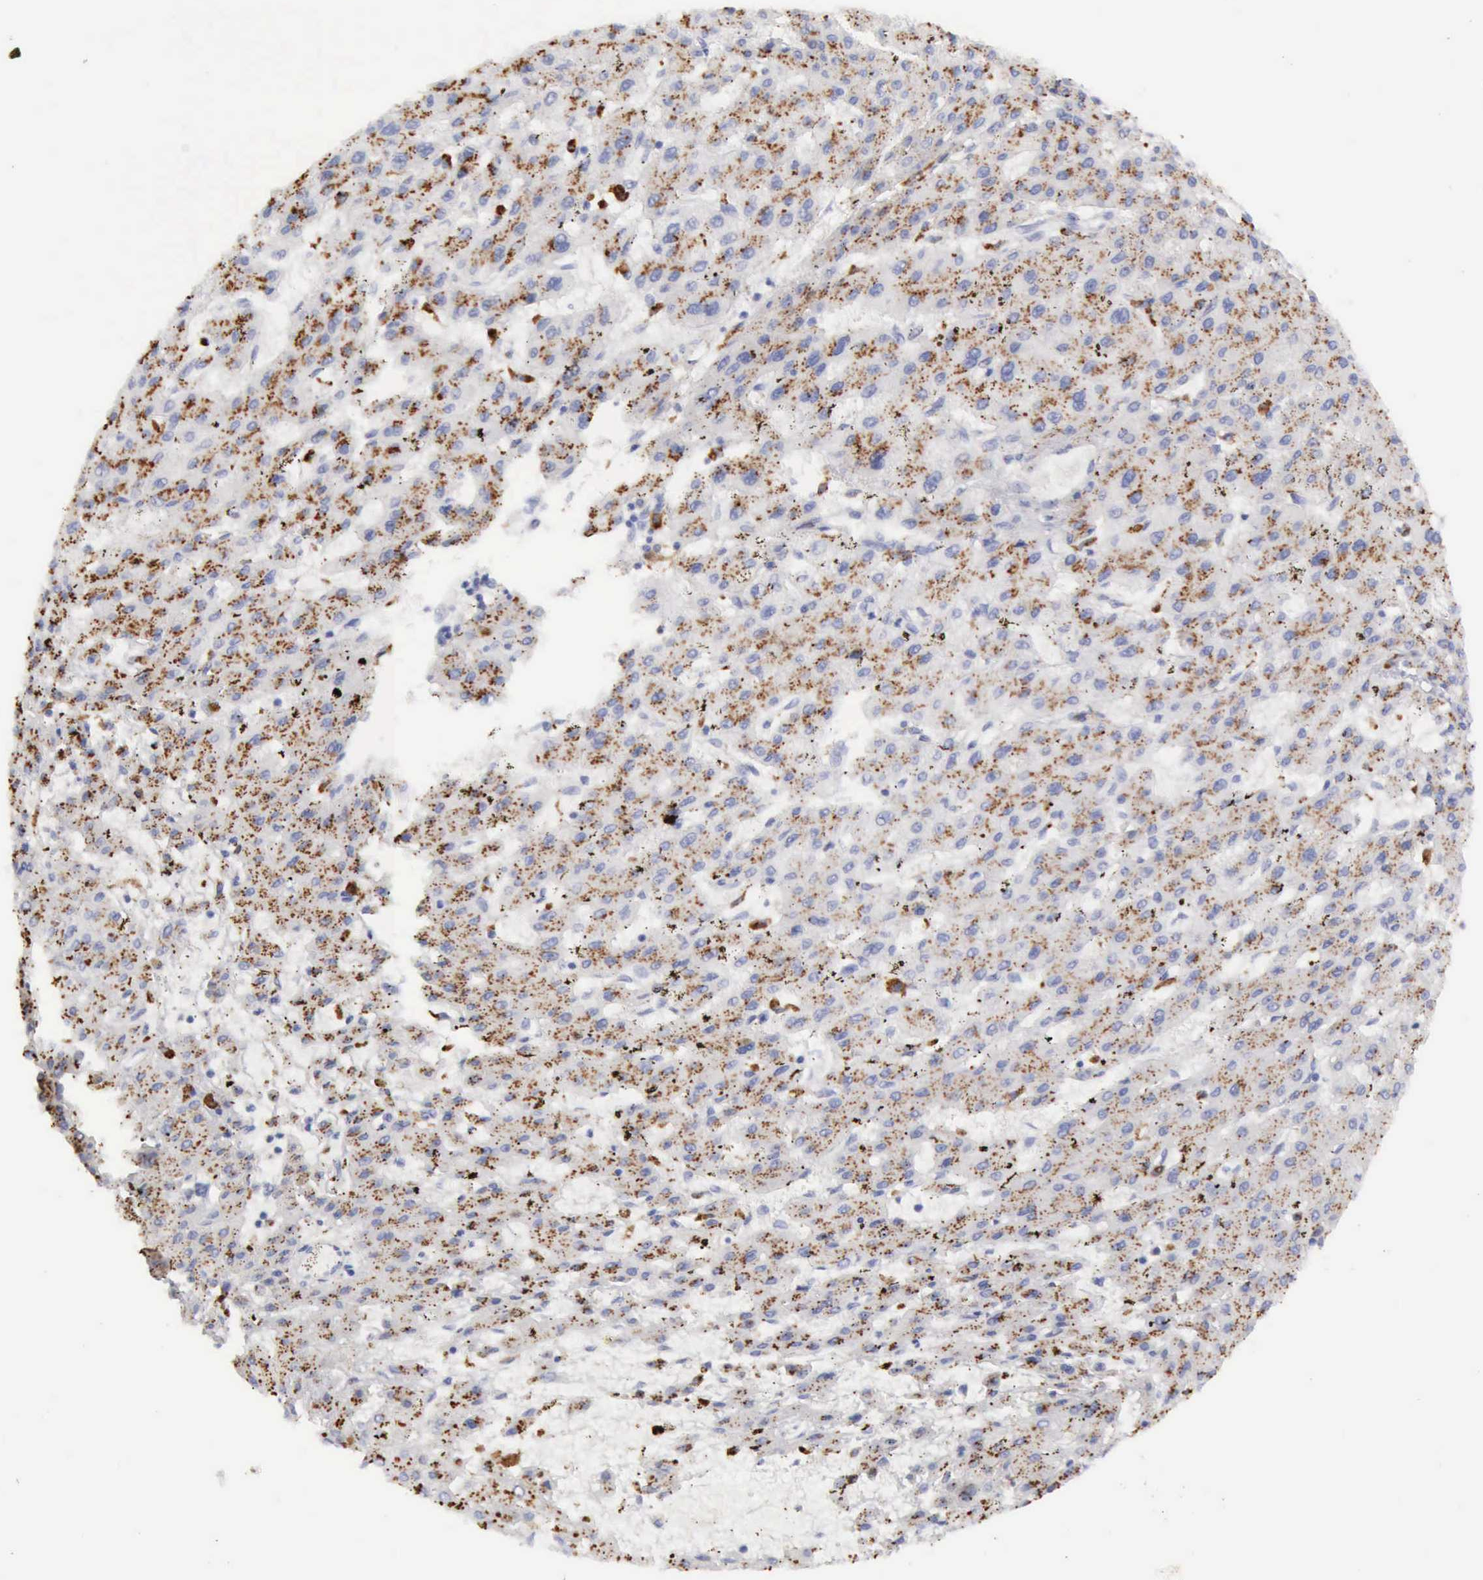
{"staining": {"intensity": "moderate", "quantity": "25%-75%", "location": "cytoplasmic/membranous"}, "tissue": "liver cancer", "cell_type": "Tumor cells", "image_type": "cancer", "snomed": [{"axis": "morphology", "description": "Carcinoma, Hepatocellular, NOS"}, {"axis": "topography", "description": "Liver"}], "caption": "Hepatocellular carcinoma (liver) tissue displays moderate cytoplasmic/membranous staining in about 25%-75% of tumor cells, visualized by immunohistochemistry.", "gene": "CTSS", "patient": {"sex": "female", "age": 52}}